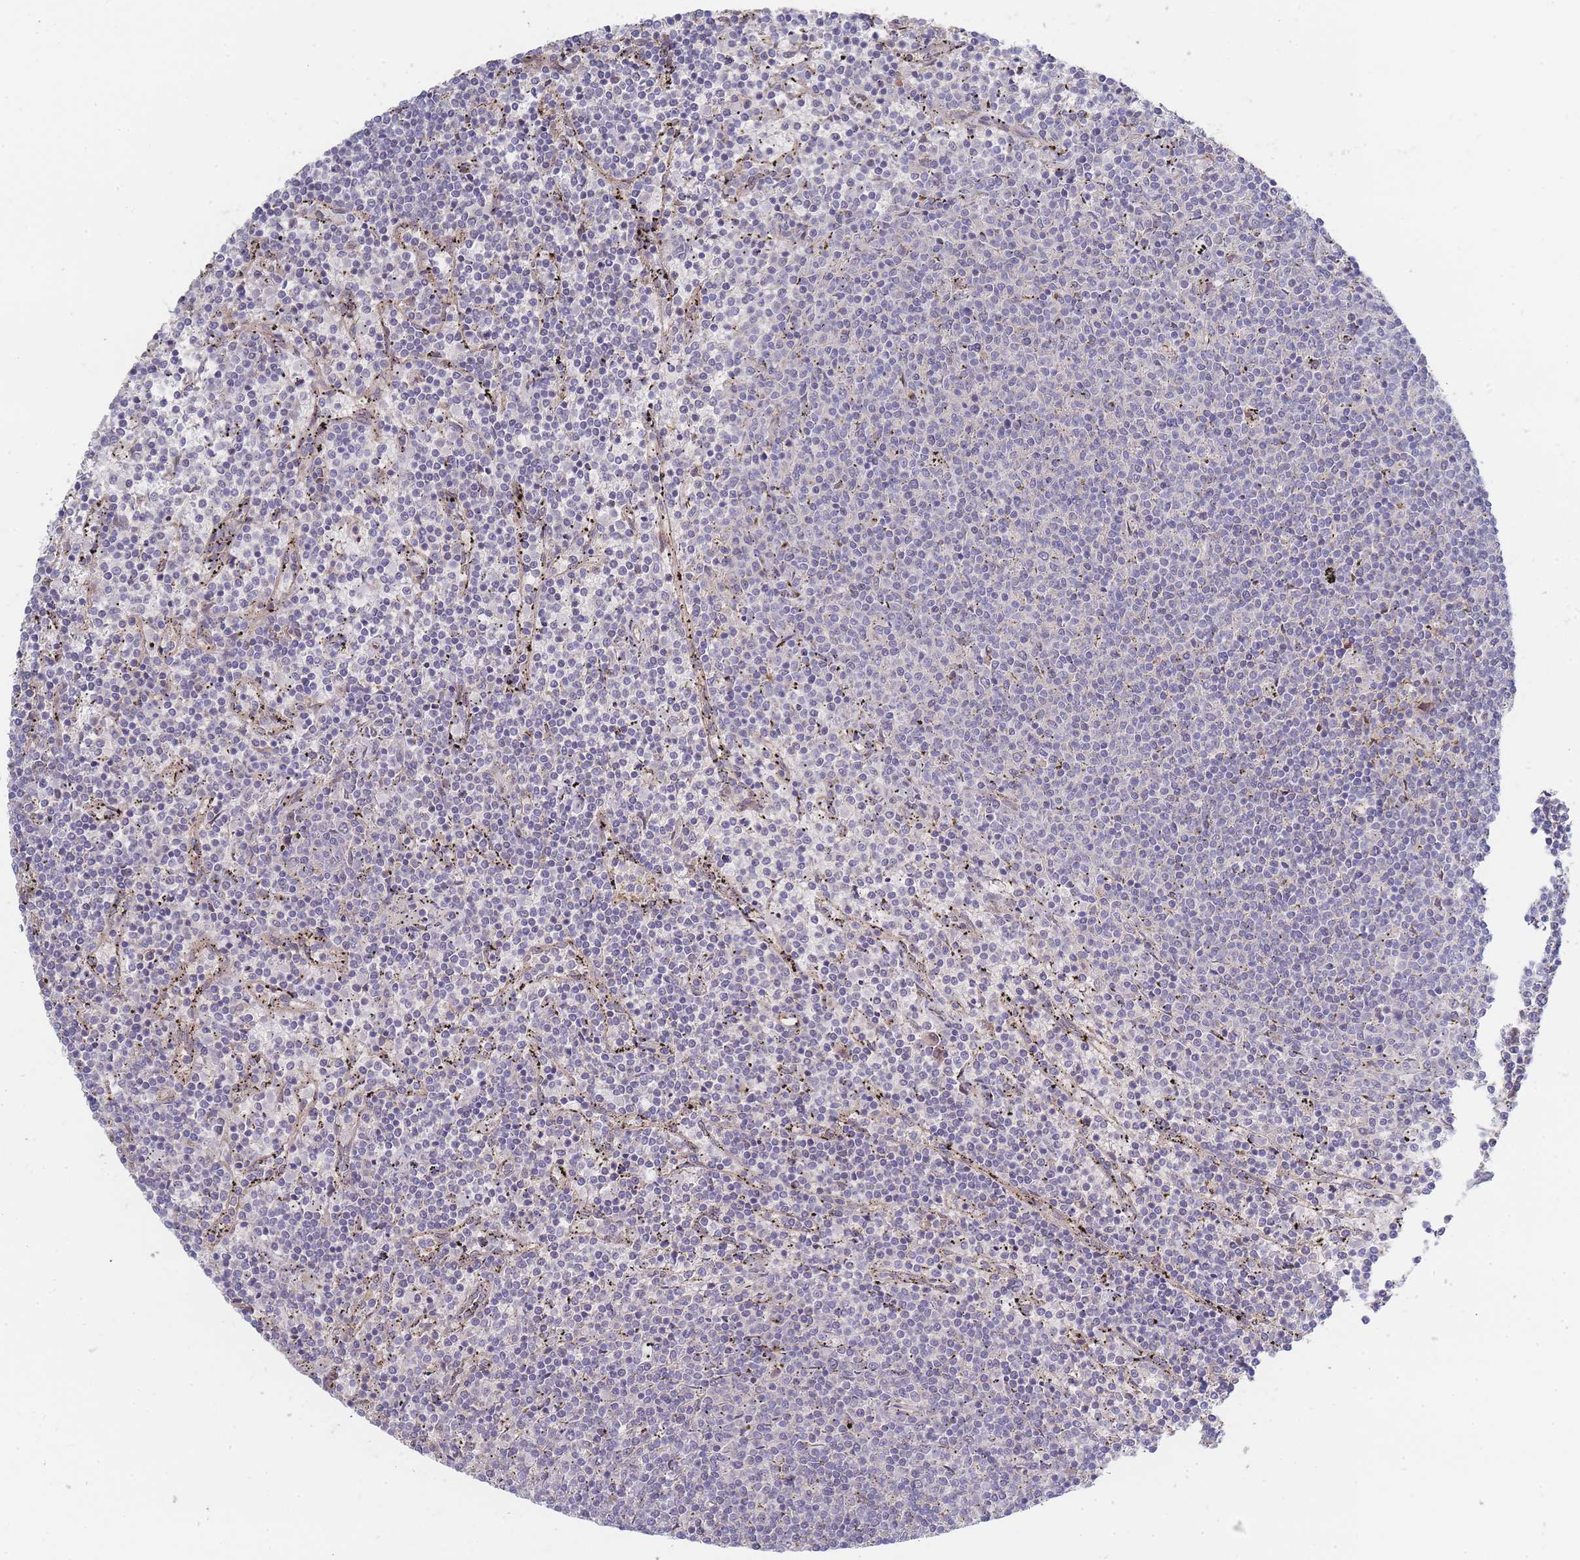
{"staining": {"intensity": "negative", "quantity": "none", "location": "none"}, "tissue": "lymphoma", "cell_type": "Tumor cells", "image_type": "cancer", "snomed": [{"axis": "morphology", "description": "Malignant lymphoma, non-Hodgkin's type, Low grade"}, {"axis": "topography", "description": "Spleen"}], "caption": "Malignant lymphoma, non-Hodgkin's type (low-grade) was stained to show a protein in brown. There is no significant expression in tumor cells.", "gene": "NUB1", "patient": {"sex": "female", "age": 50}}